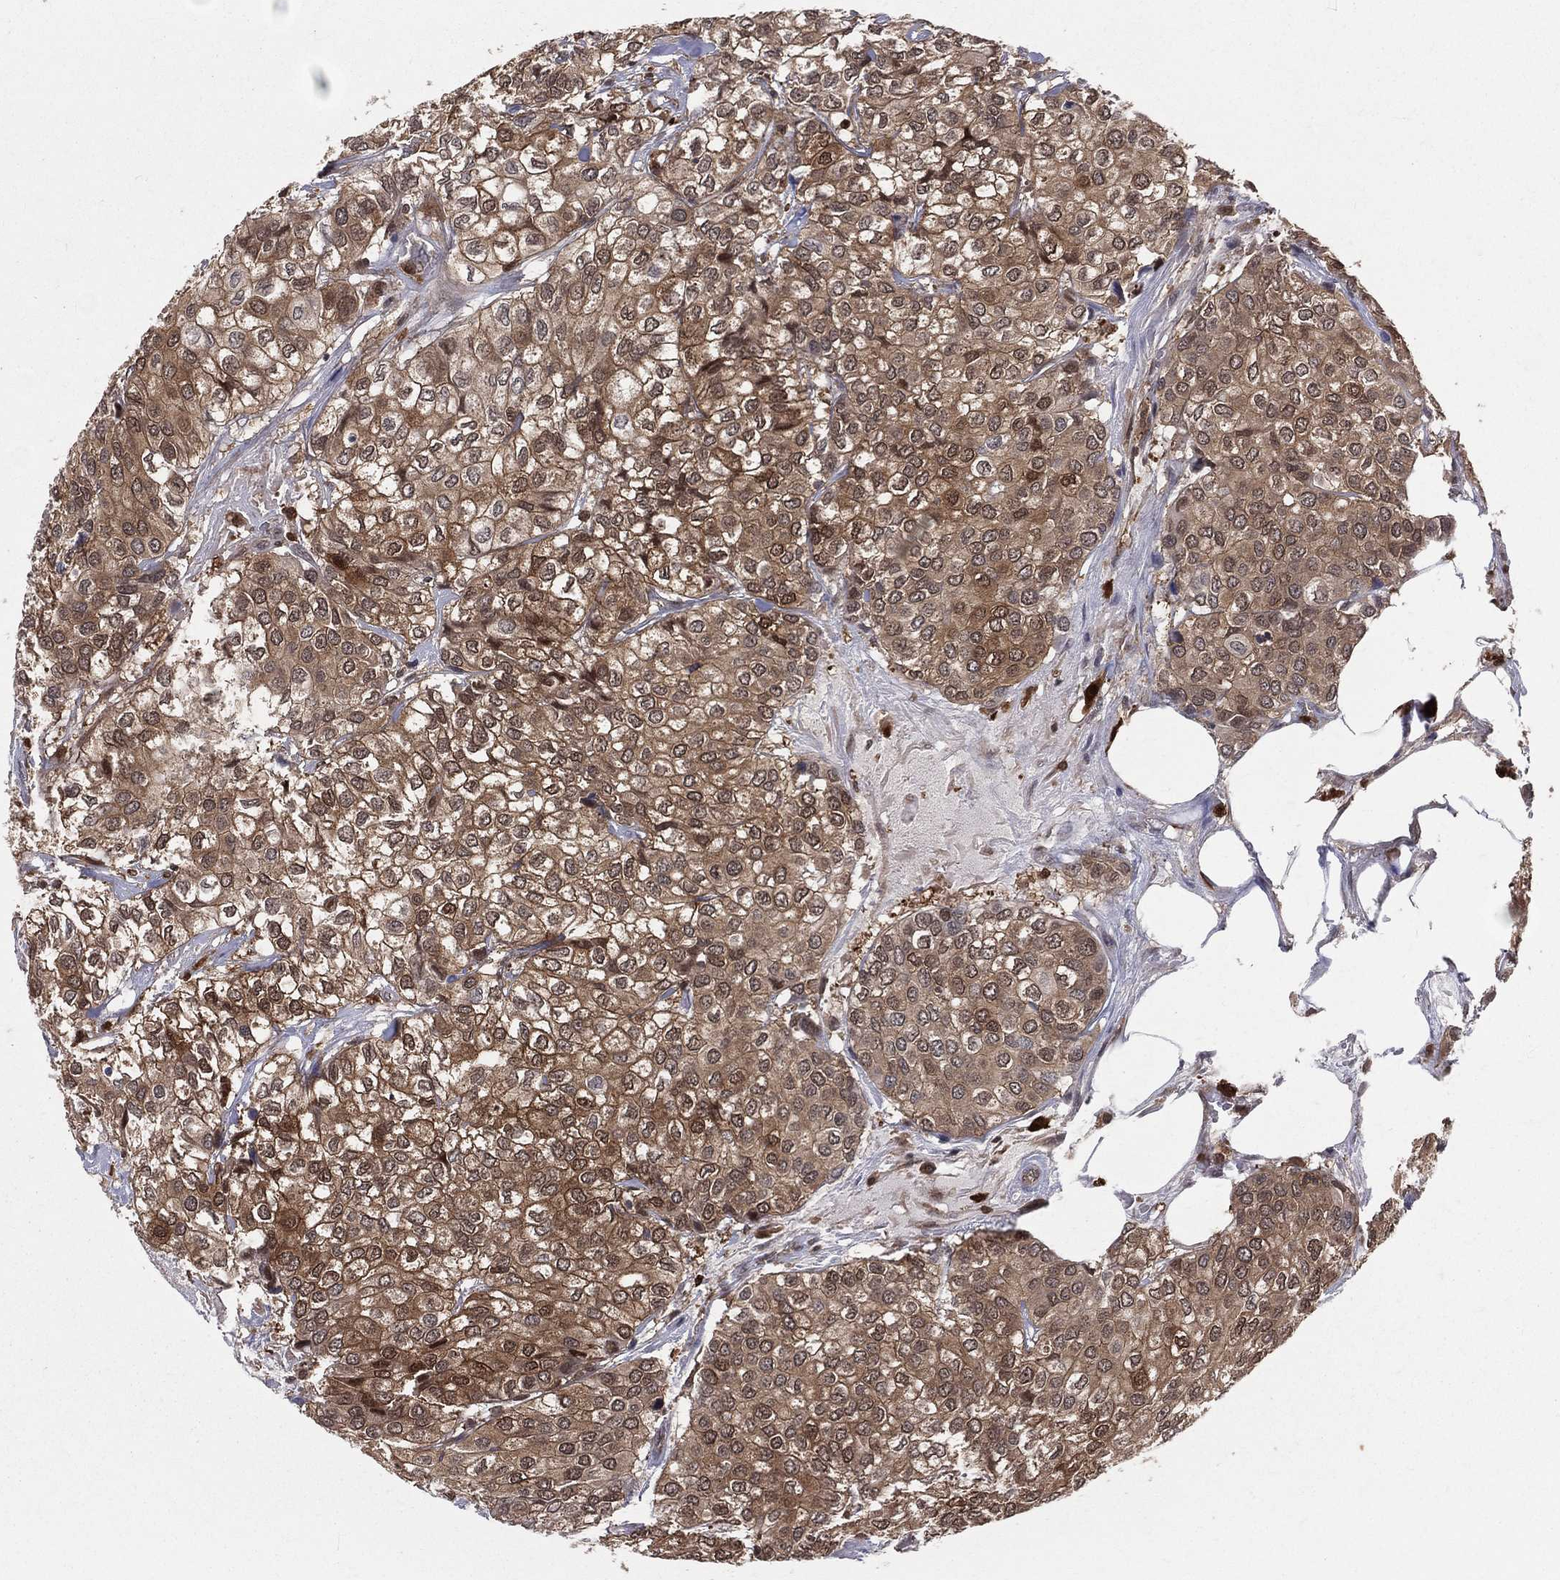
{"staining": {"intensity": "moderate", "quantity": ">75%", "location": "cytoplasmic/membranous"}, "tissue": "urothelial cancer", "cell_type": "Tumor cells", "image_type": "cancer", "snomed": [{"axis": "morphology", "description": "Urothelial carcinoma, High grade"}, {"axis": "topography", "description": "Urinary bladder"}], "caption": "Human urothelial cancer stained for a protein (brown) exhibits moderate cytoplasmic/membranous positive positivity in about >75% of tumor cells.", "gene": "ENO1", "patient": {"sex": "male", "age": 73}}